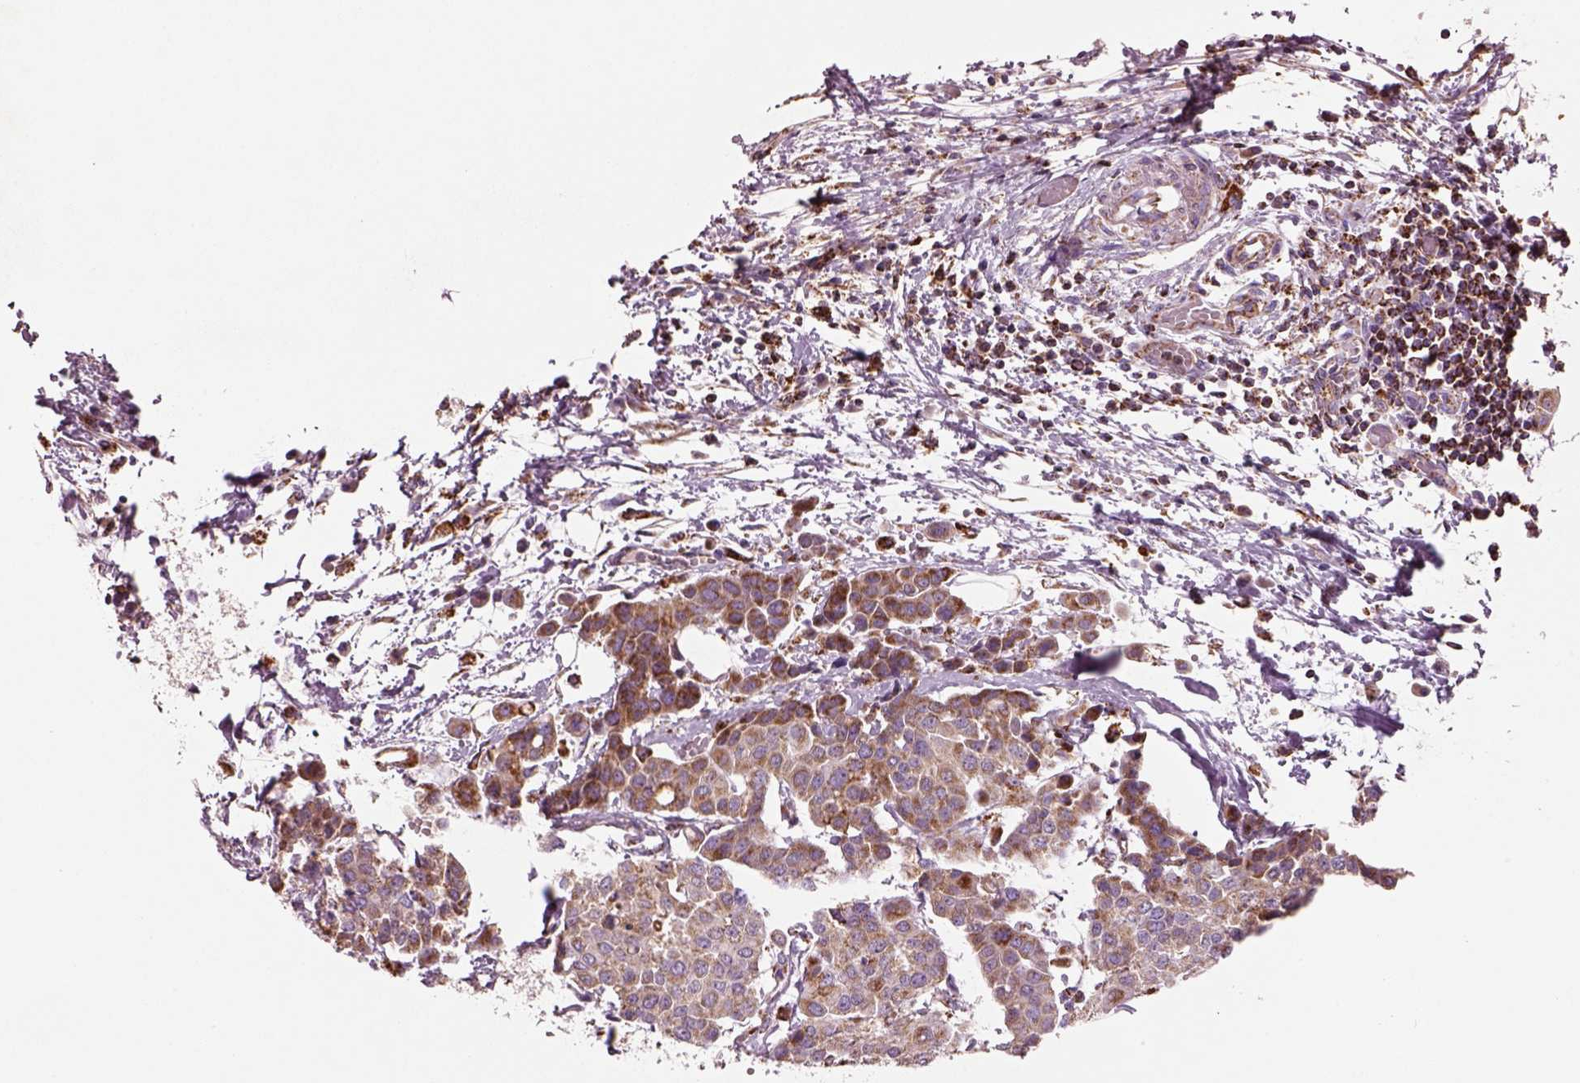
{"staining": {"intensity": "moderate", "quantity": ">75%", "location": "cytoplasmic/membranous"}, "tissue": "carcinoid", "cell_type": "Tumor cells", "image_type": "cancer", "snomed": [{"axis": "morphology", "description": "Carcinoid, malignant, NOS"}, {"axis": "topography", "description": "Colon"}], "caption": "High-magnification brightfield microscopy of malignant carcinoid stained with DAB (3,3'-diaminobenzidine) (brown) and counterstained with hematoxylin (blue). tumor cells exhibit moderate cytoplasmic/membranous expression is present in approximately>75% of cells.", "gene": "SLC25A24", "patient": {"sex": "male", "age": 81}}